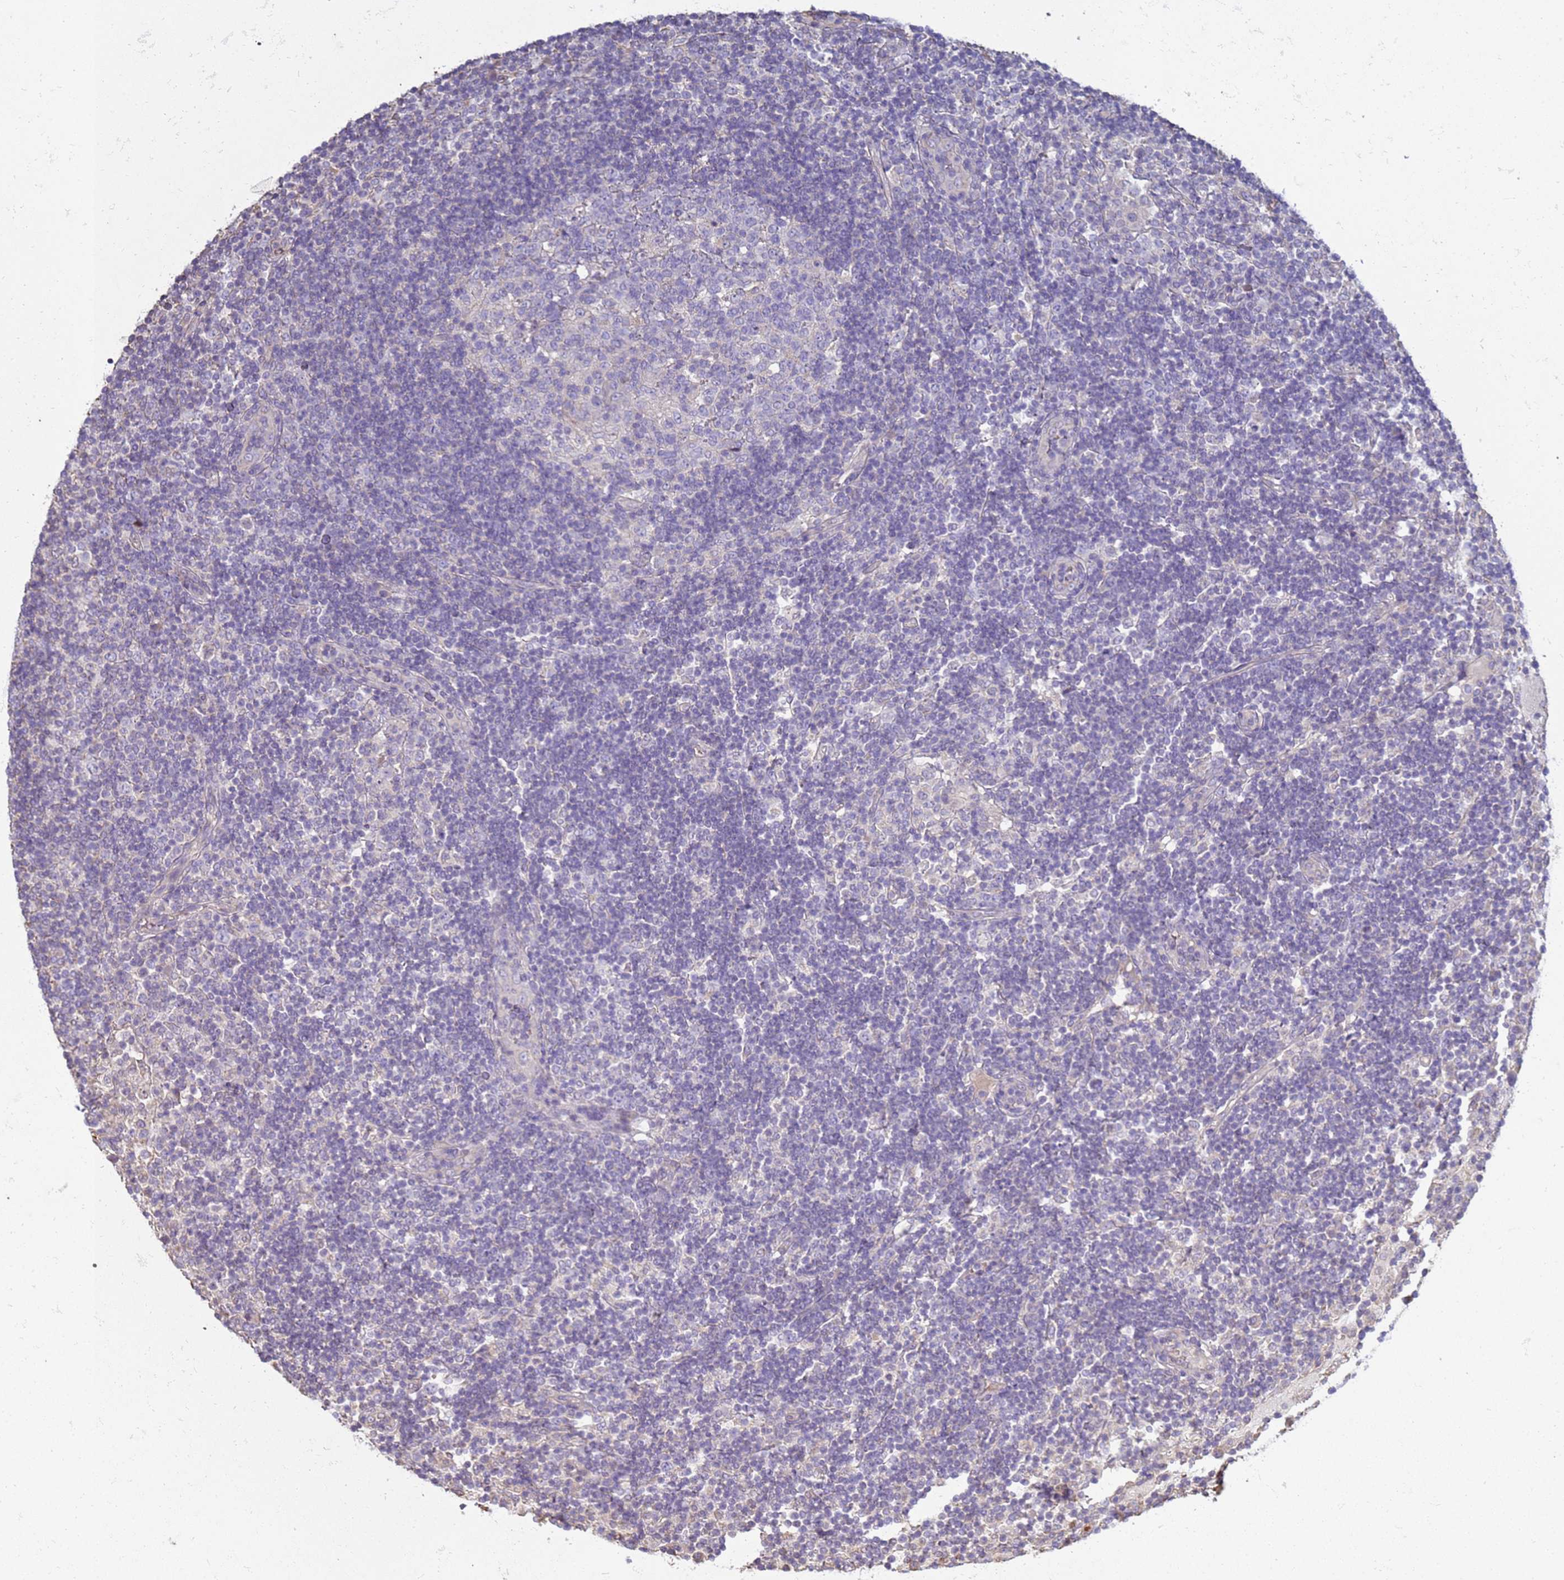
{"staining": {"intensity": "negative", "quantity": "none", "location": "none"}, "tissue": "lymph node", "cell_type": "Germinal center cells", "image_type": "normal", "snomed": [{"axis": "morphology", "description": "Normal tissue, NOS"}, {"axis": "topography", "description": "Lymph node"}], "caption": "A histopathology image of lymph node stained for a protein shows no brown staining in germinal center cells.", "gene": "SGIP1", "patient": {"sex": "female", "age": 53}}